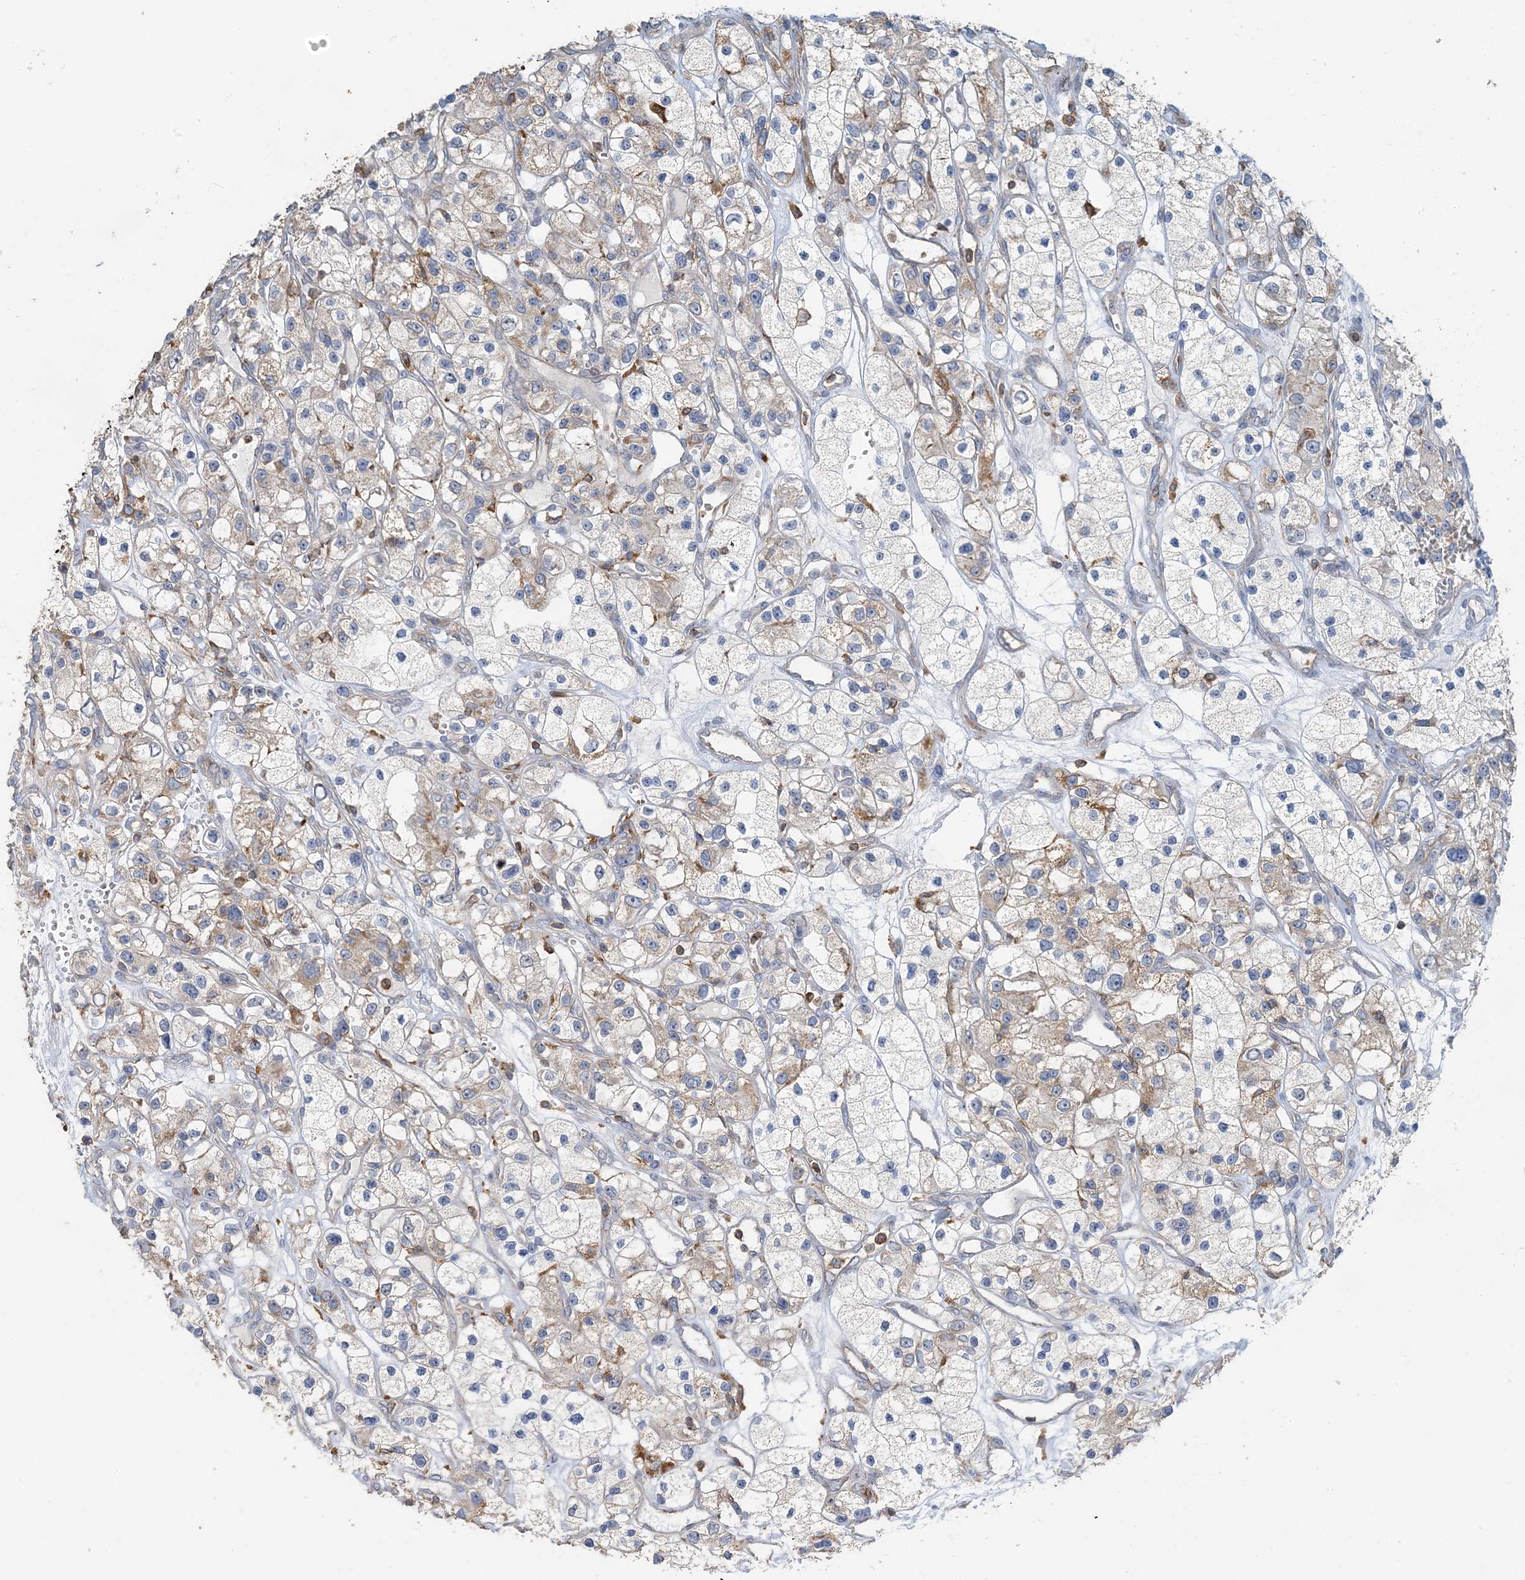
{"staining": {"intensity": "weak", "quantity": "25%-75%", "location": "cytoplasmic/membranous"}, "tissue": "renal cancer", "cell_type": "Tumor cells", "image_type": "cancer", "snomed": [{"axis": "morphology", "description": "Adenocarcinoma, NOS"}, {"axis": "topography", "description": "Kidney"}], "caption": "Renal adenocarcinoma stained with immunohistochemistry (IHC) demonstrates weak cytoplasmic/membranous positivity in about 25%-75% of tumor cells.", "gene": "TMLHE", "patient": {"sex": "female", "age": 57}}